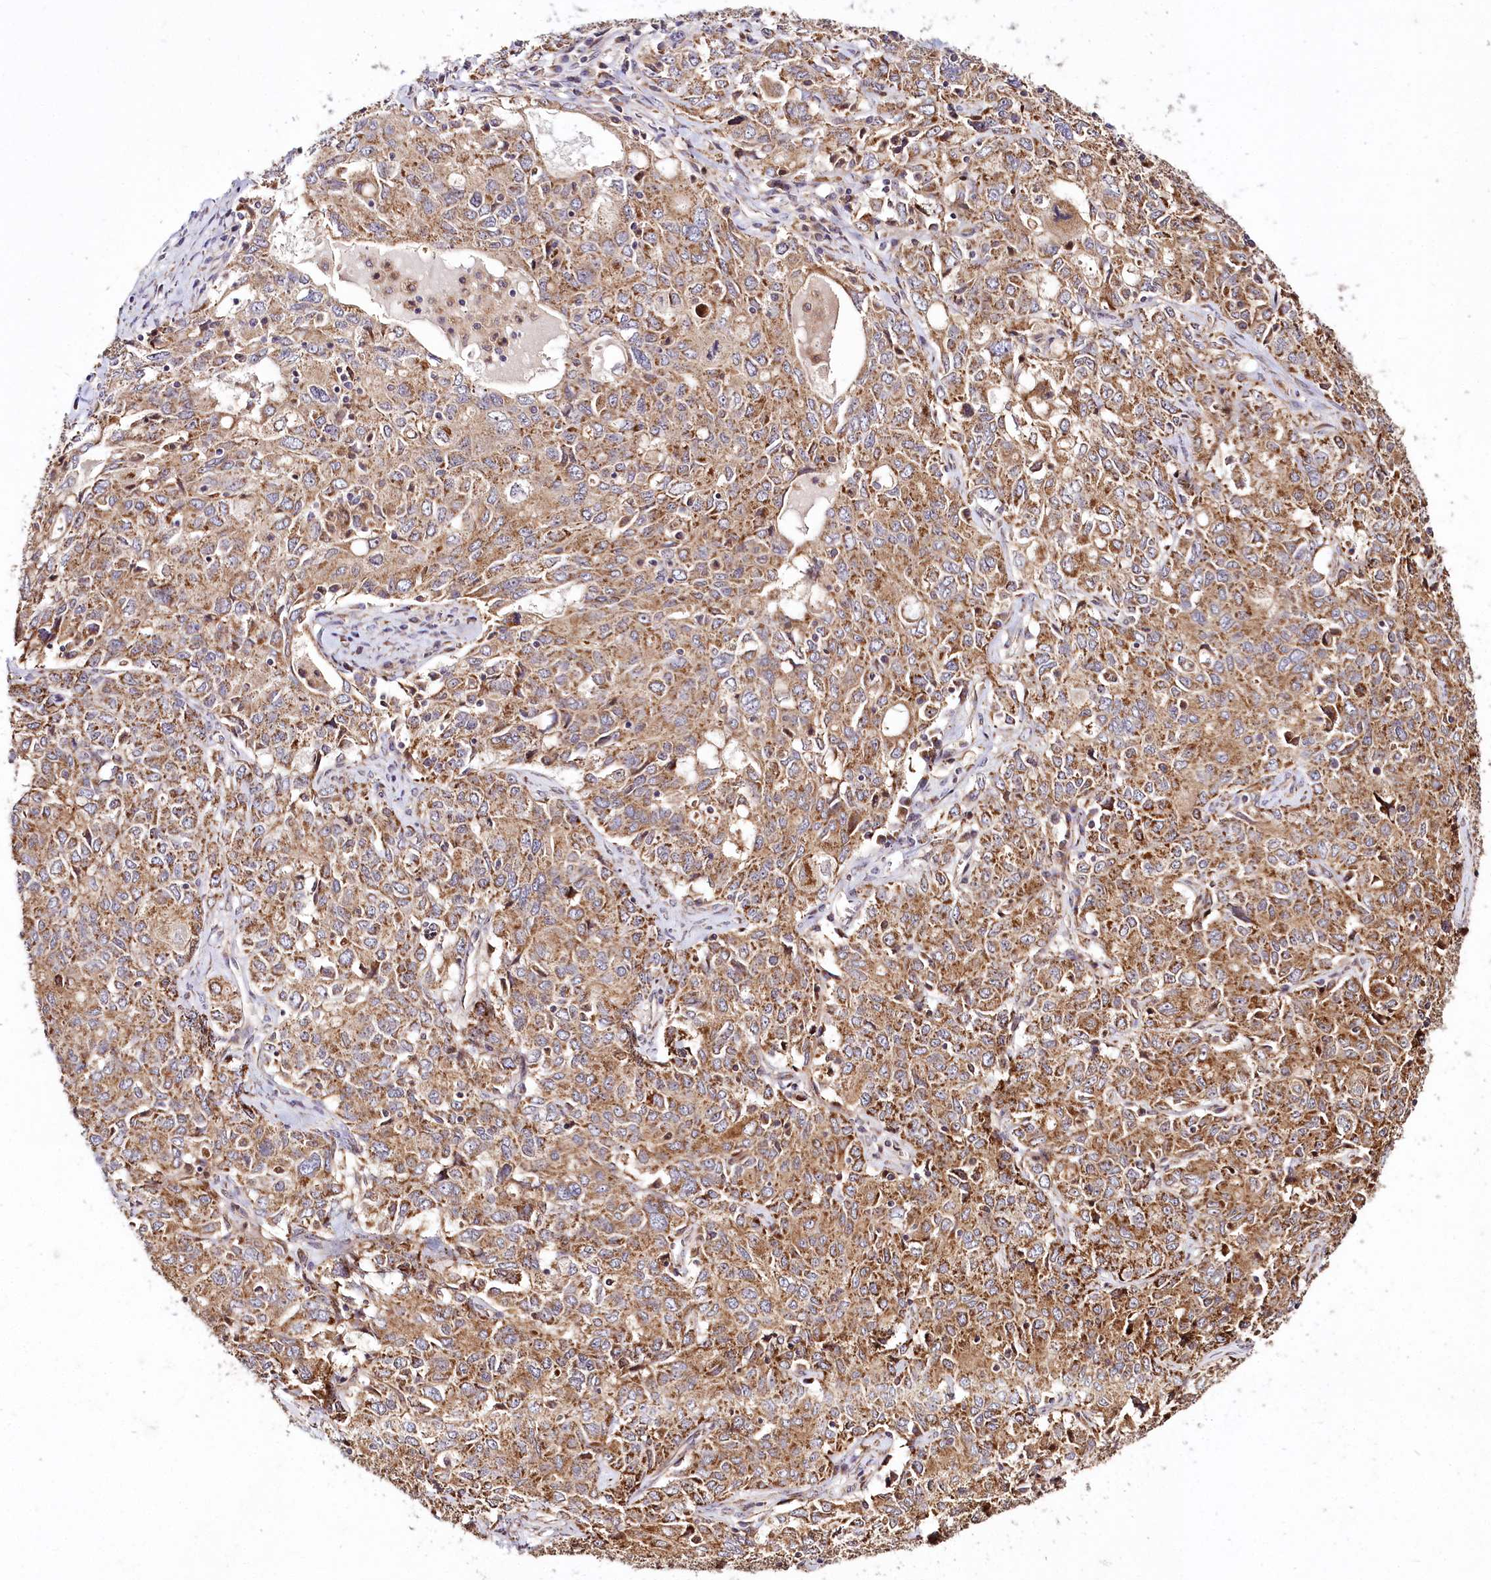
{"staining": {"intensity": "moderate", "quantity": ">75%", "location": "cytoplasmic/membranous"}, "tissue": "ovarian cancer", "cell_type": "Tumor cells", "image_type": "cancer", "snomed": [{"axis": "morphology", "description": "Carcinoma, endometroid"}, {"axis": "topography", "description": "Ovary"}], "caption": "Human ovarian cancer stained for a protein (brown) reveals moderate cytoplasmic/membranous positive staining in about >75% of tumor cells.", "gene": "RAB7A", "patient": {"sex": "female", "age": 62}}